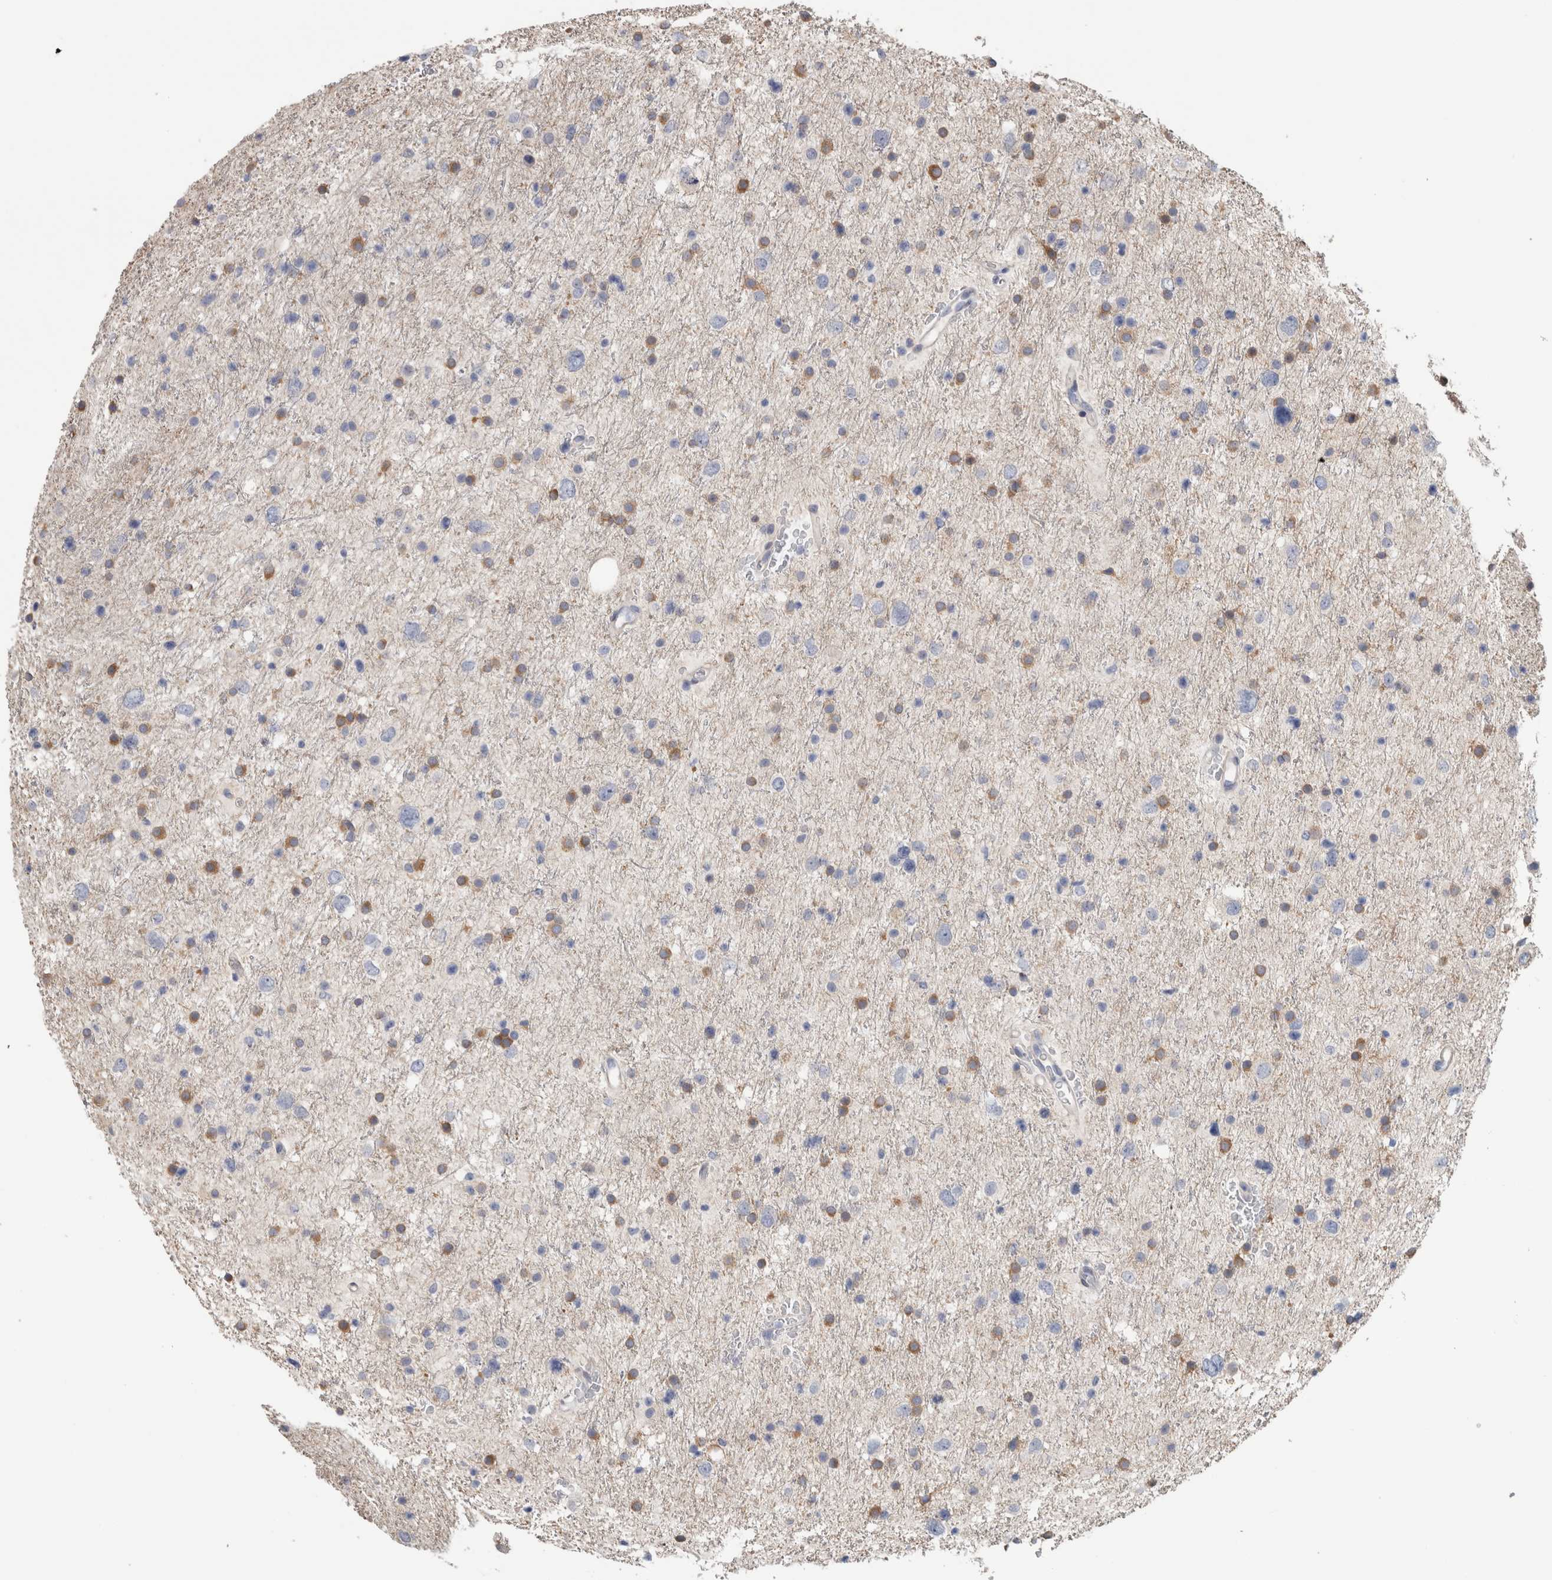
{"staining": {"intensity": "moderate", "quantity": "<25%", "location": "cytoplasmic/membranous"}, "tissue": "glioma", "cell_type": "Tumor cells", "image_type": "cancer", "snomed": [{"axis": "morphology", "description": "Glioma, malignant, Low grade"}, {"axis": "topography", "description": "Brain"}], "caption": "An immunohistochemistry (IHC) image of tumor tissue is shown. Protein staining in brown shows moderate cytoplasmic/membranous positivity in glioma within tumor cells.", "gene": "SCRN1", "patient": {"sex": "female", "age": 37}}